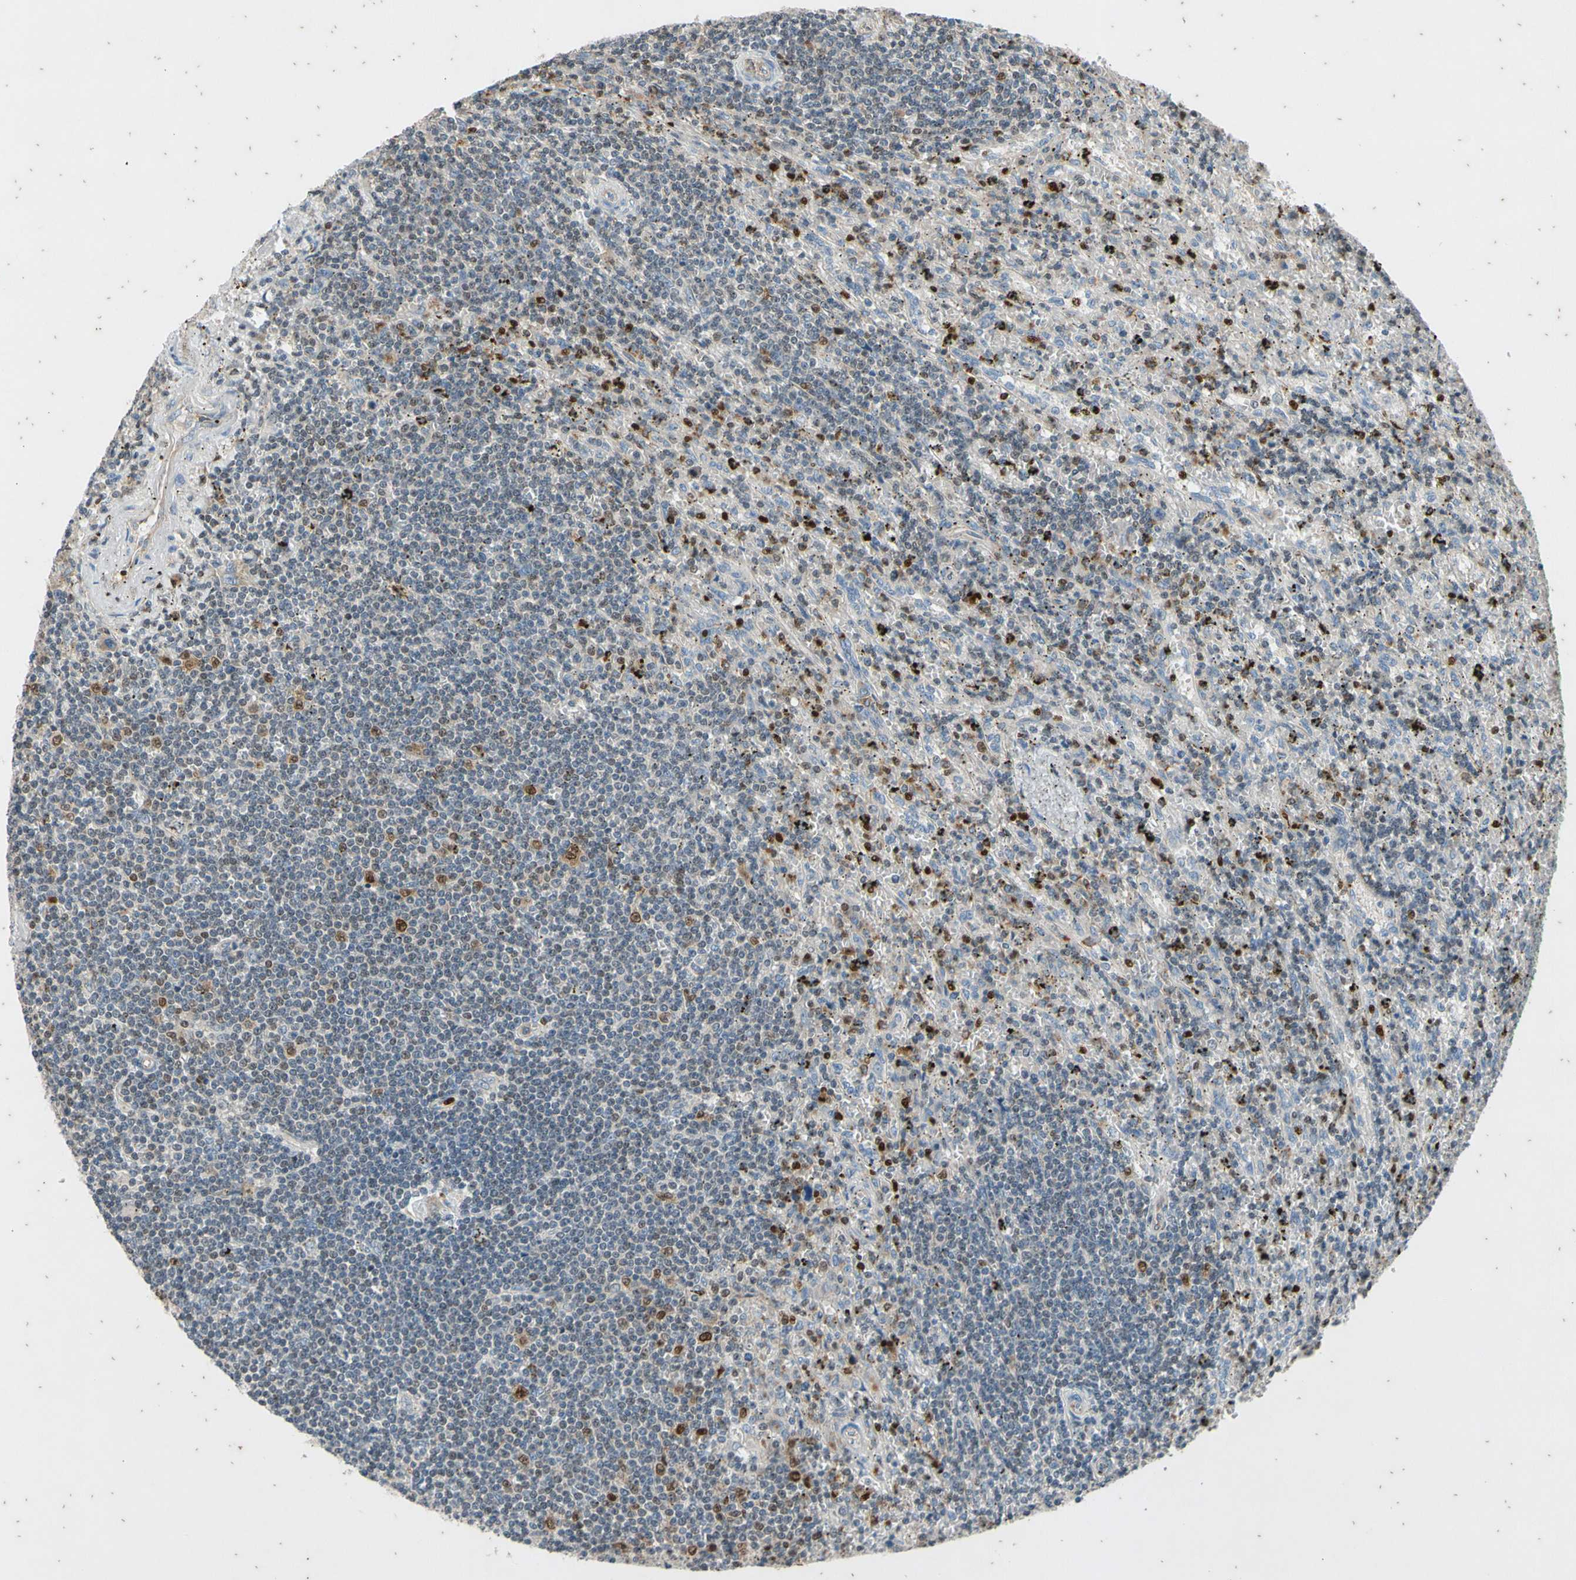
{"staining": {"intensity": "weak", "quantity": "<25%", "location": "nuclear"}, "tissue": "lymphoma", "cell_type": "Tumor cells", "image_type": "cancer", "snomed": [{"axis": "morphology", "description": "Malignant lymphoma, non-Hodgkin's type, Low grade"}, {"axis": "topography", "description": "Spleen"}], "caption": "An immunohistochemistry photomicrograph of malignant lymphoma, non-Hodgkin's type (low-grade) is shown. There is no staining in tumor cells of malignant lymphoma, non-Hodgkin's type (low-grade).", "gene": "TBX21", "patient": {"sex": "male", "age": 76}}